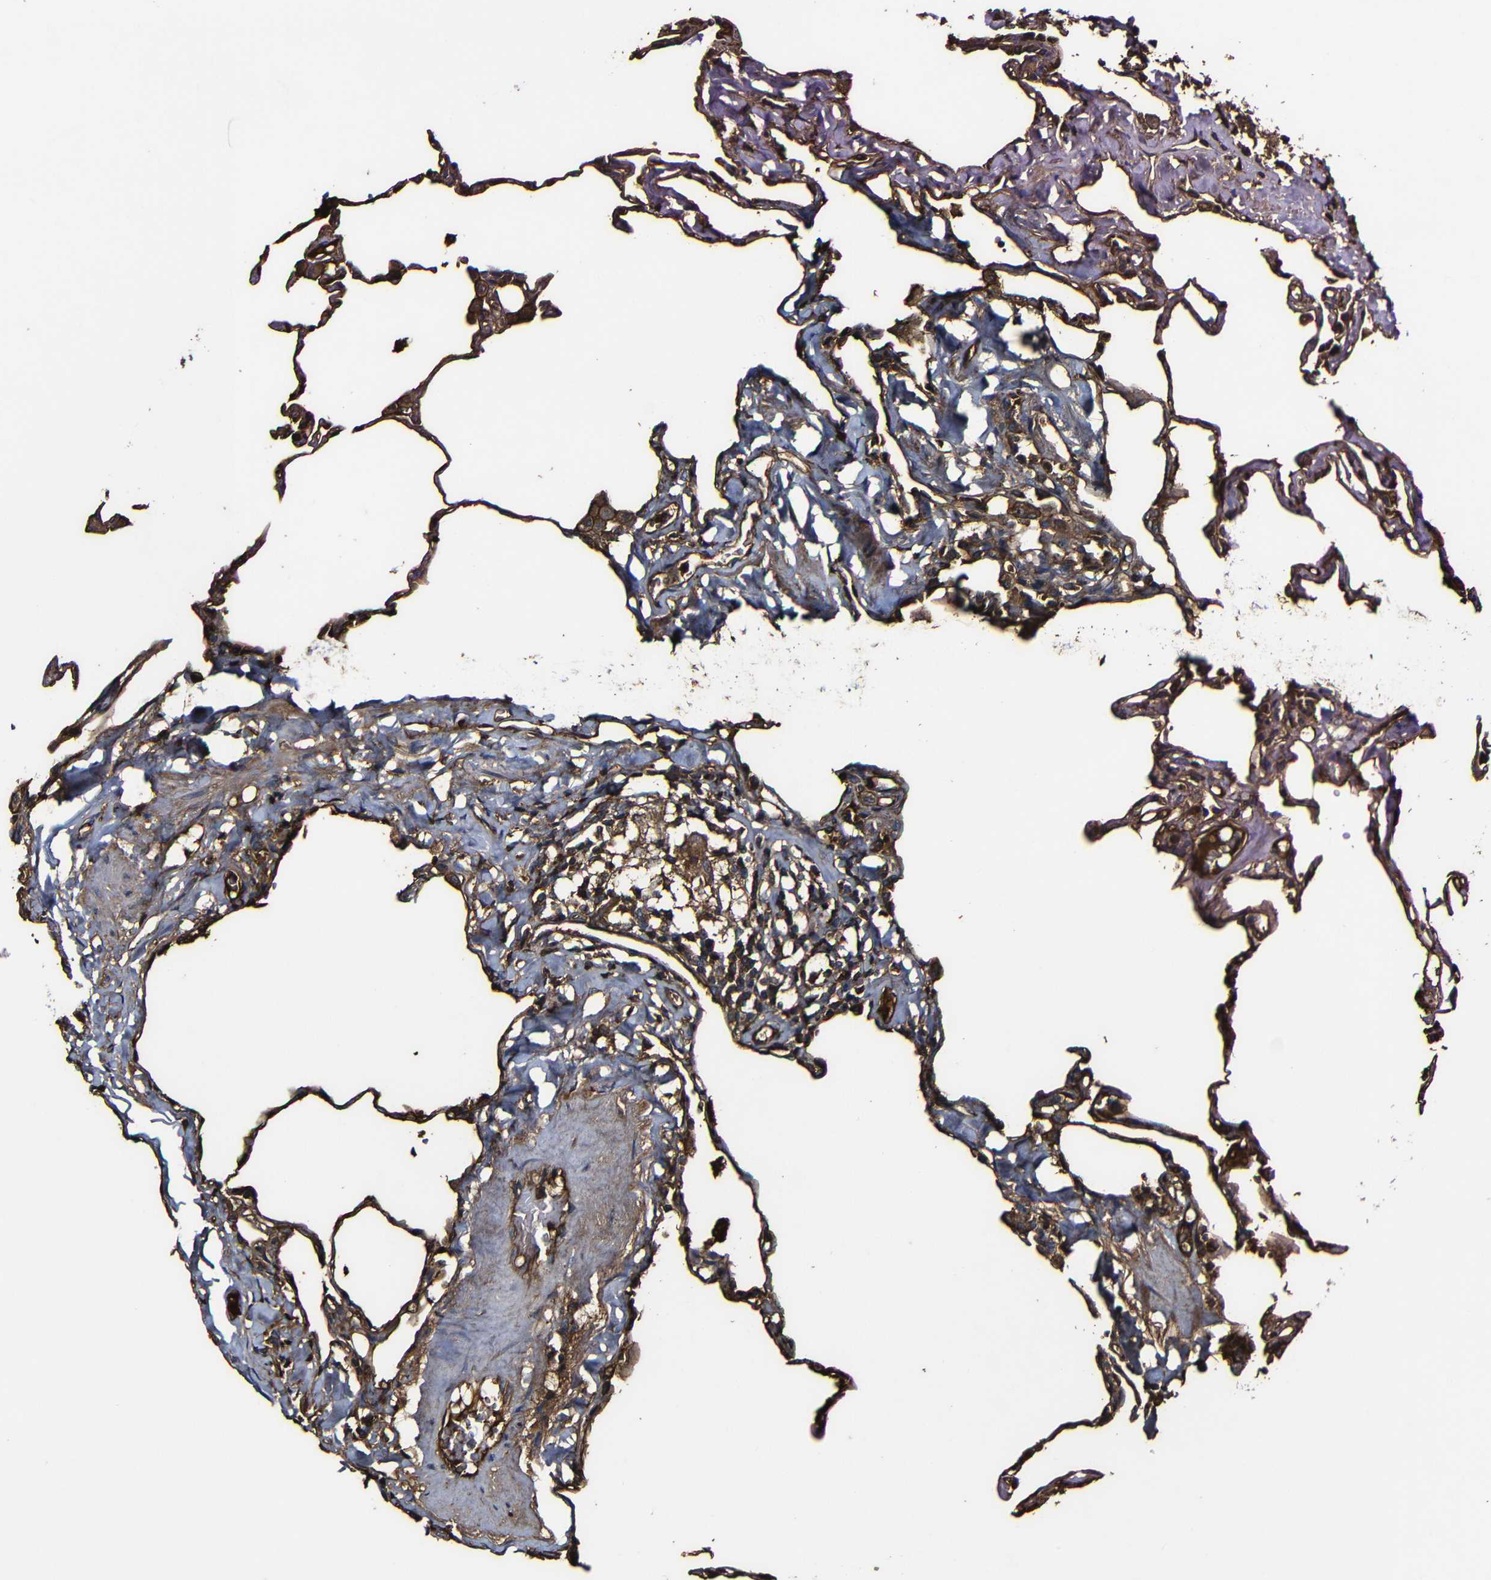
{"staining": {"intensity": "strong", "quantity": ">75%", "location": "cytoplasmic/membranous"}, "tissue": "lung", "cell_type": "Alveolar cells", "image_type": "normal", "snomed": [{"axis": "morphology", "description": "Normal tissue, NOS"}, {"axis": "topography", "description": "Lung"}], "caption": "The photomicrograph exhibits a brown stain indicating the presence of a protein in the cytoplasmic/membranous of alveolar cells in lung. (Stains: DAB in brown, nuclei in blue, Microscopy: brightfield microscopy at high magnification).", "gene": "MSN", "patient": {"sex": "male", "age": 59}}